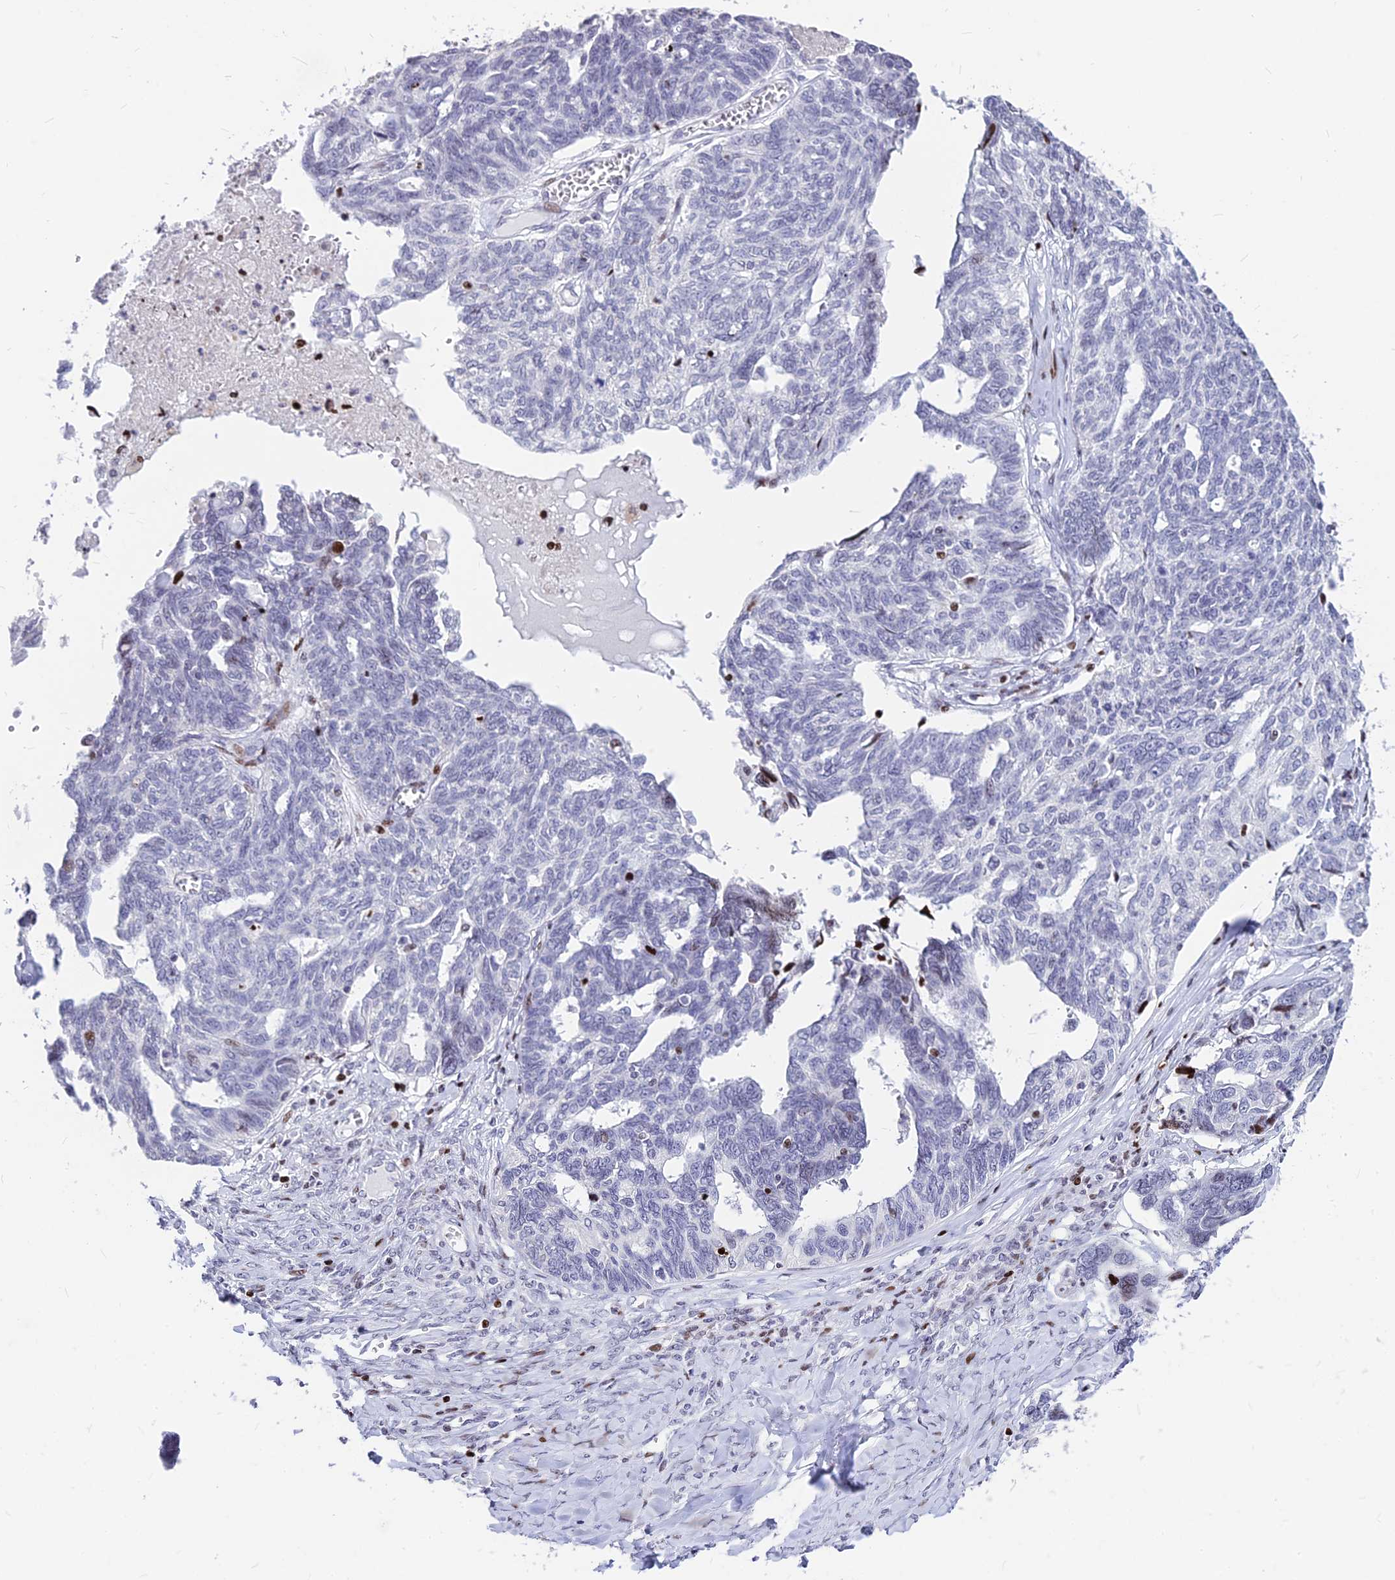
{"staining": {"intensity": "moderate", "quantity": "<25%", "location": "nuclear"}, "tissue": "ovarian cancer", "cell_type": "Tumor cells", "image_type": "cancer", "snomed": [{"axis": "morphology", "description": "Cystadenocarcinoma, serous, NOS"}, {"axis": "topography", "description": "Ovary"}], "caption": "Protein analysis of serous cystadenocarcinoma (ovarian) tissue shows moderate nuclear expression in approximately <25% of tumor cells. (DAB (3,3'-diaminobenzidine) IHC with brightfield microscopy, high magnification).", "gene": "PRPS1", "patient": {"sex": "female", "age": 79}}